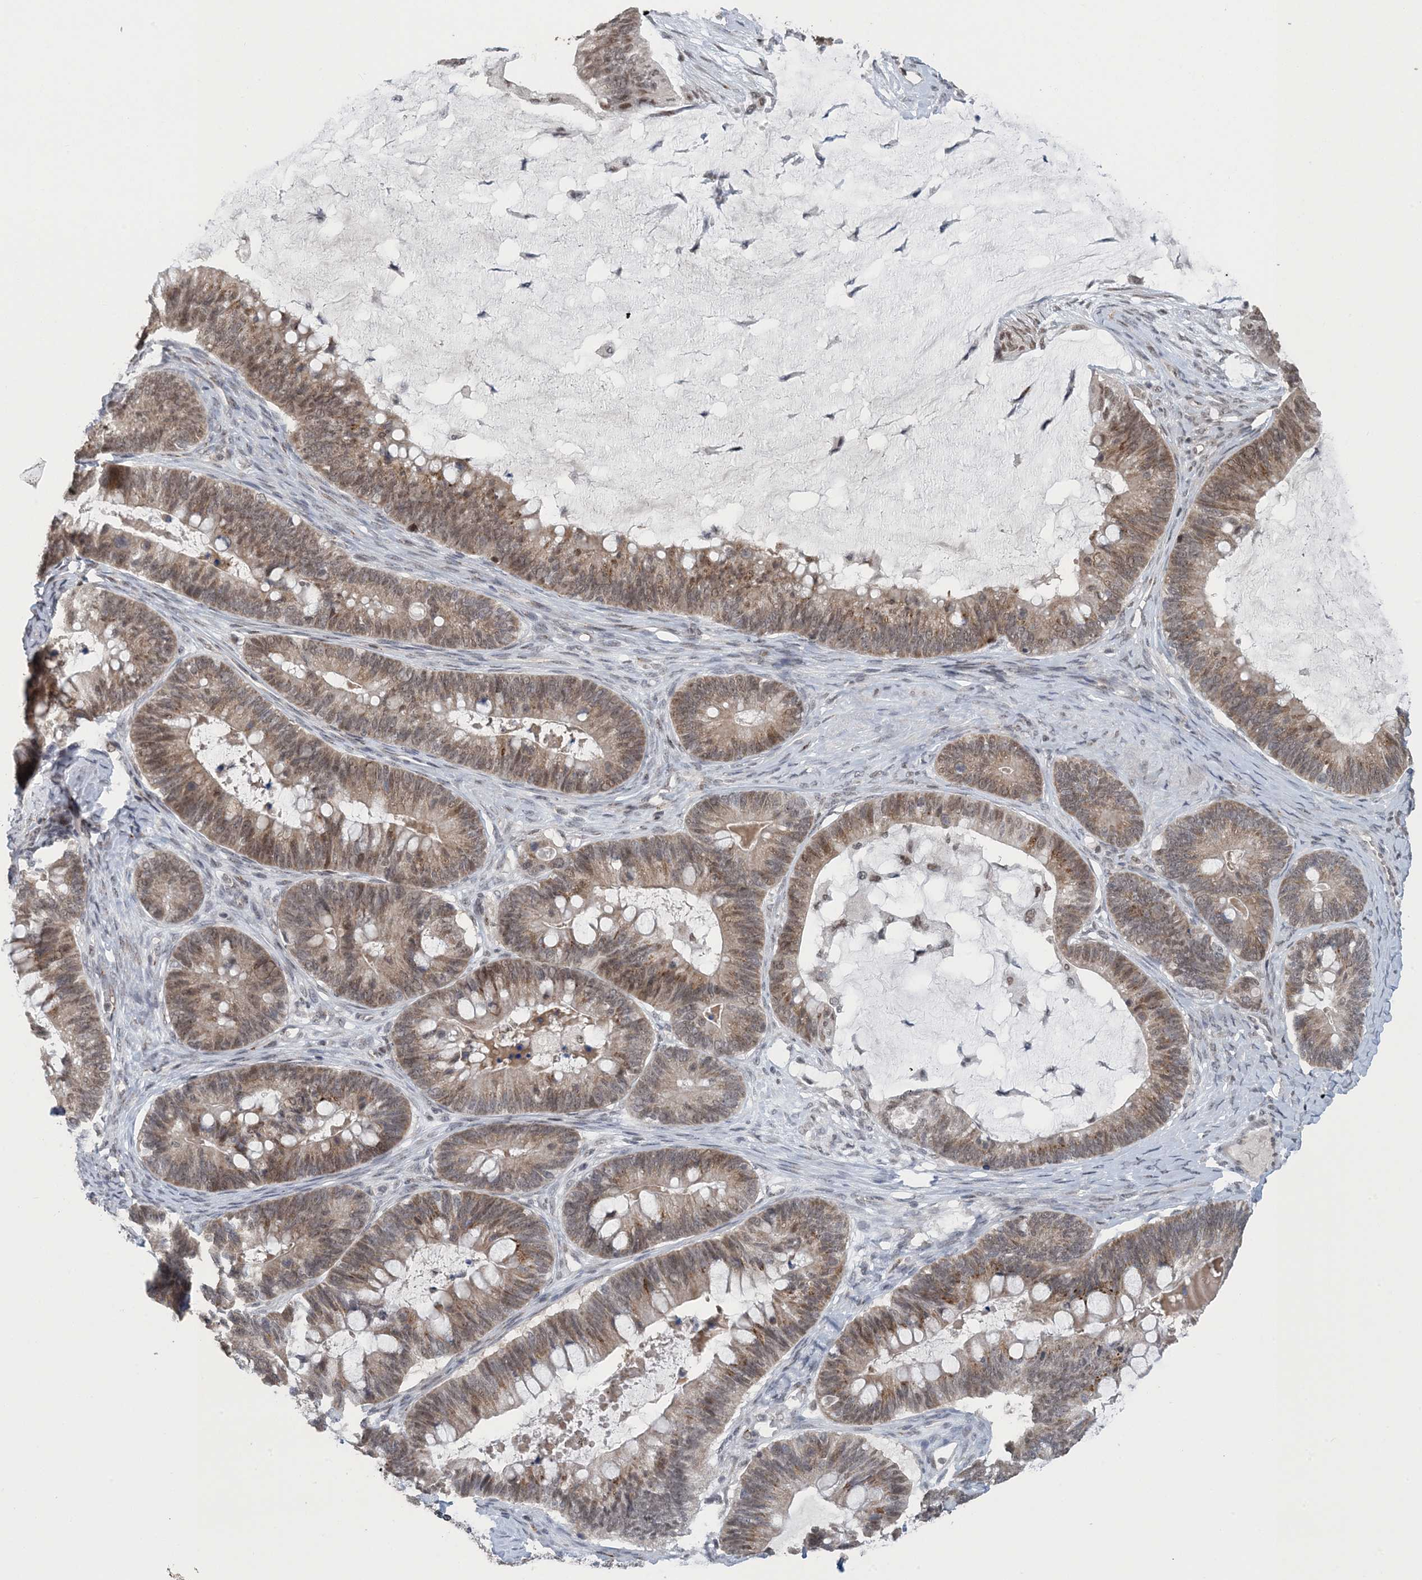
{"staining": {"intensity": "moderate", "quantity": ">75%", "location": "cytoplasmic/membranous,nuclear"}, "tissue": "ovarian cancer", "cell_type": "Tumor cells", "image_type": "cancer", "snomed": [{"axis": "morphology", "description": "Cystadenocarcinoma, mucinous, NOS"}, {"axis": "topography", "description": "Ovary"}], "caption": "Immunohistochemistry micrograph of human mucinous cystadenocarcinoma (ovarian) stained for a protein (brown), which shows medium levels of moderate cytoplasmic/membranous and nuclear staining in approximately >75% of tumor cells.", "gene": "MBD2", "patient": {"sex": "female", "age": 61}}